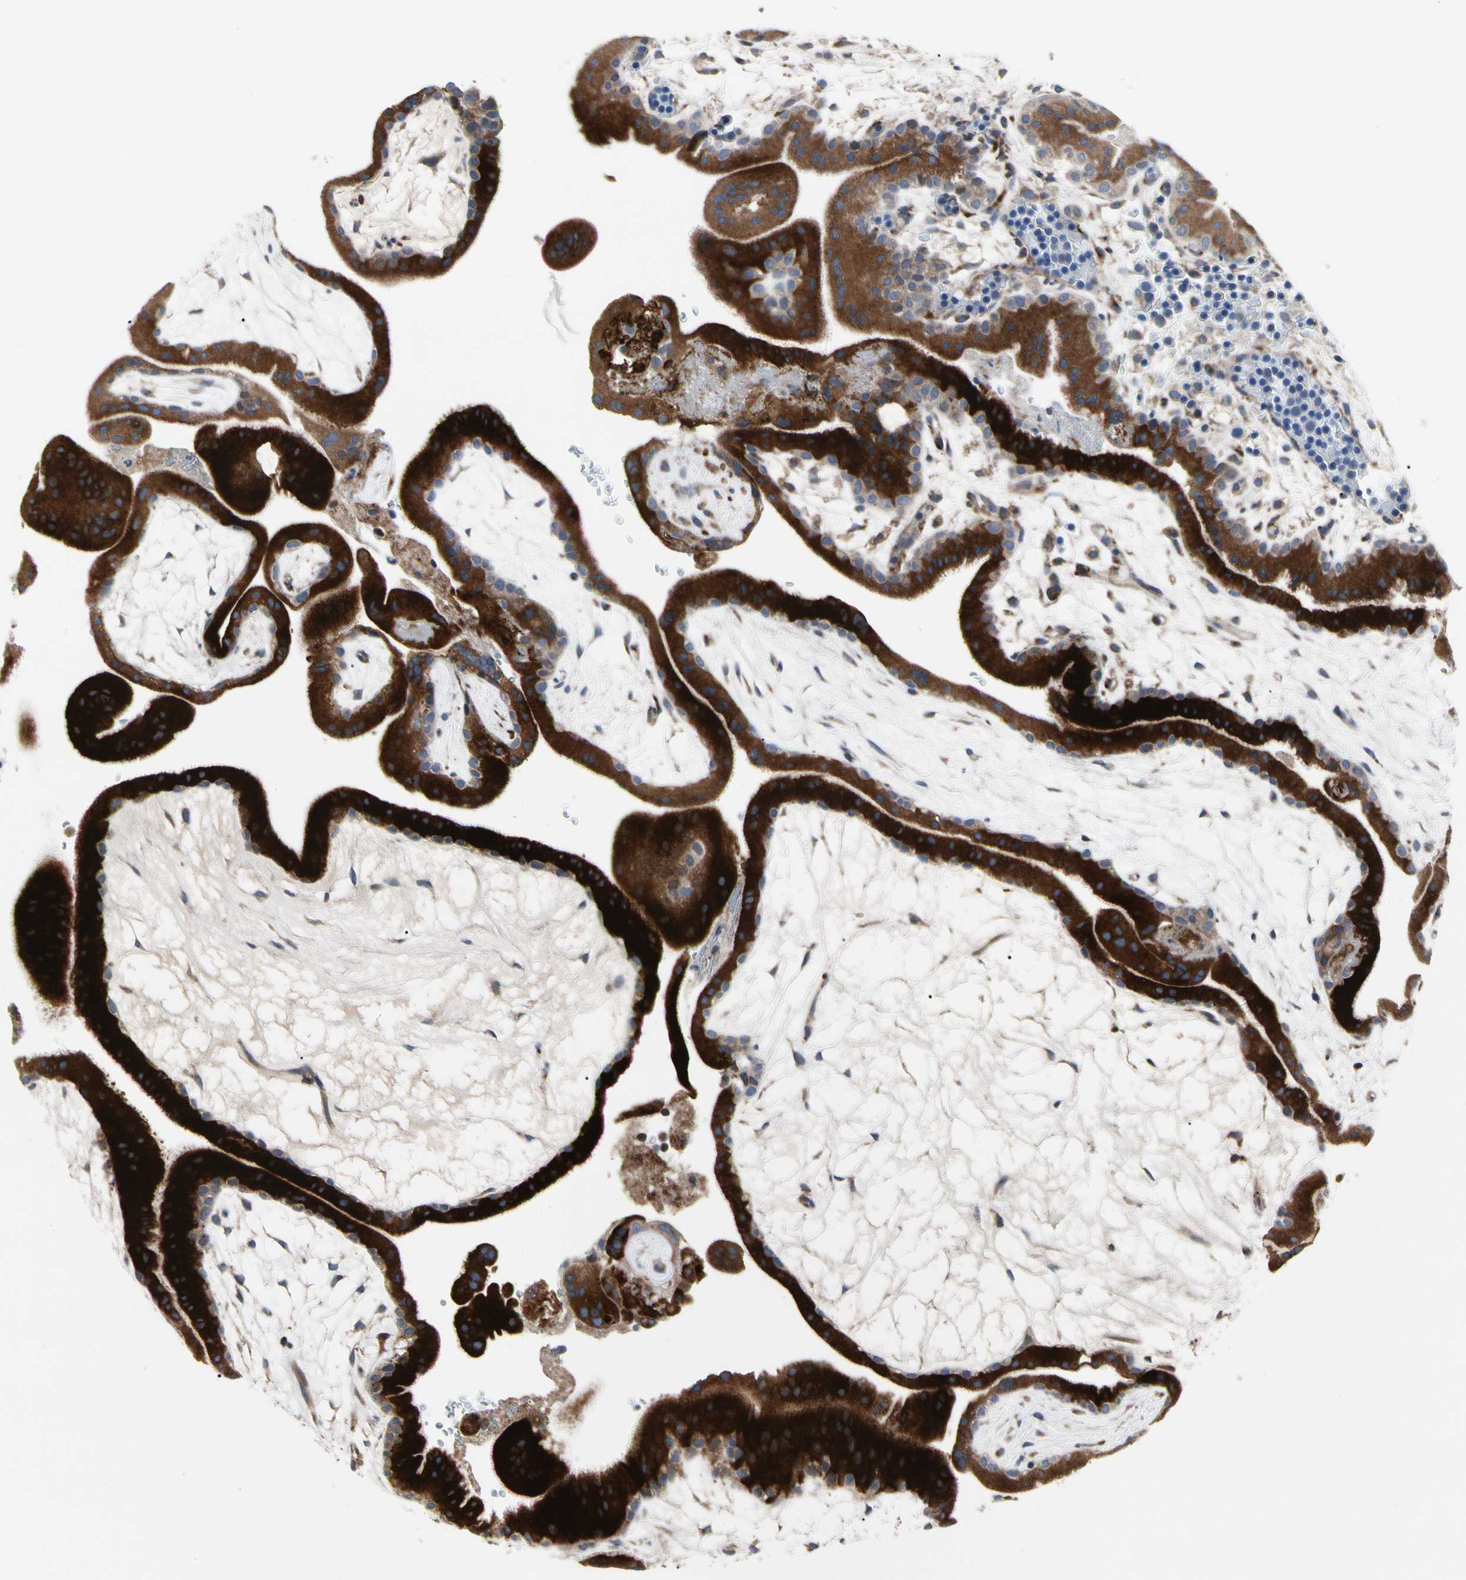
{"staining": {"intensity": "negative", "quantity": "none", "location": "none"}, "tissue": "placenta", "cell_type": "Decidual cells", "image_type": "normal", "snomed": [{"axis": "morphology", "description": "Normal tissue, NOS"}, {"axis": "topography", "description": "Placenta"}], "caption": "This is an immunohistochemistry histopathology image of unremarkable human placenta. There is no positivity in decidual cells.", "gene": "MMEL1", "patient": {"sex": "female", "age": 19}}